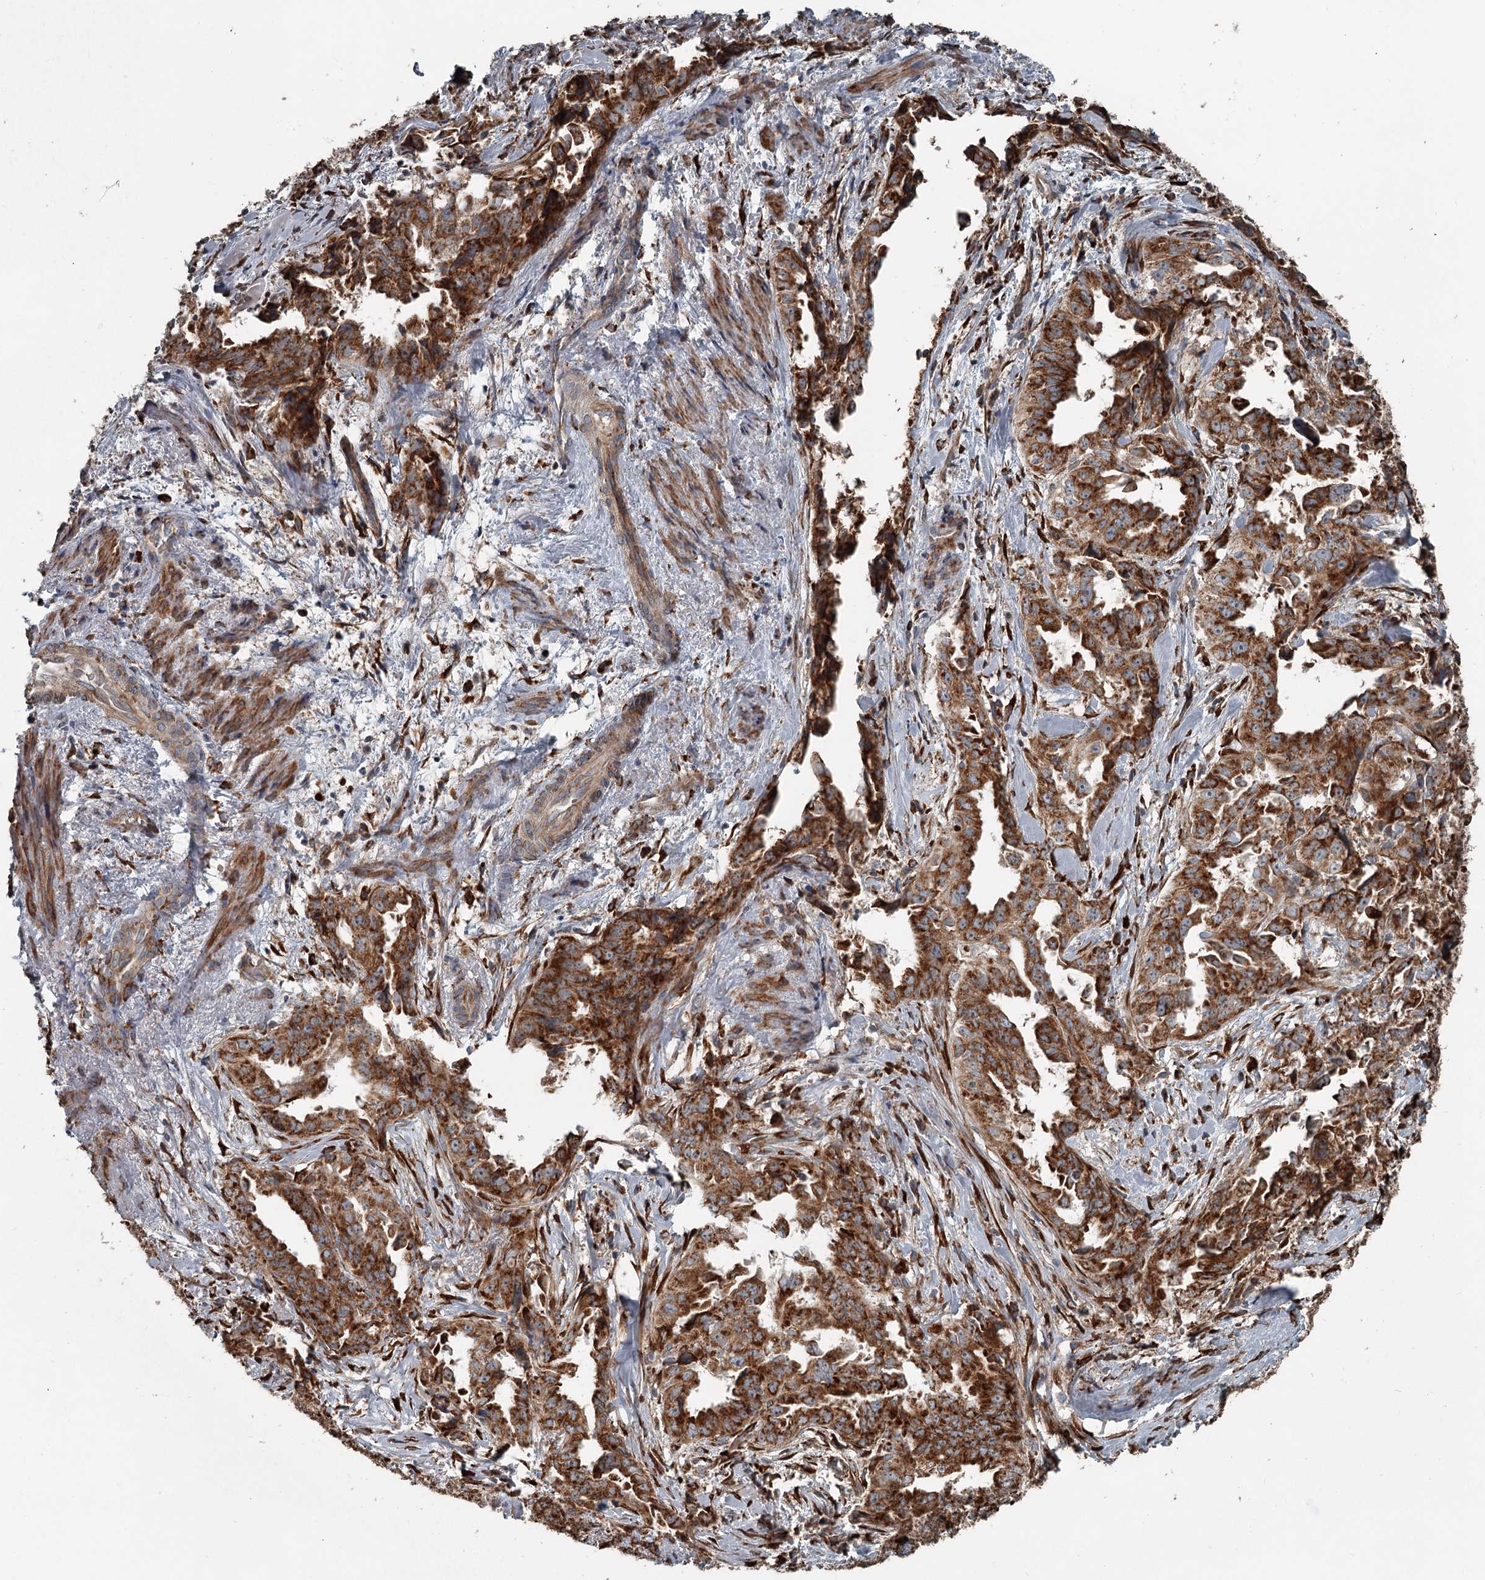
{"staining": {"intensity": "strong", "quantity": ">75%", "location": "cytoplasmic/membranous"}, "tissue": "endometrial cancer", "cell_type": "Tumor cells", "image_type": "cancer", "snomed": [{"axis": "morphology", "description": "Adenocarcinoma, NOS"}, {"axis": "topography", "description": "Endometrium"}], "caption": "An image showing strong cytoplasmic/membranous positivity in approximately >75% of tumor cells in endometrial cancer, as visualized by brown immunohistochemical staining.", "gene": "RASSF8", "patient": {"sex": "female", "age": 65}}